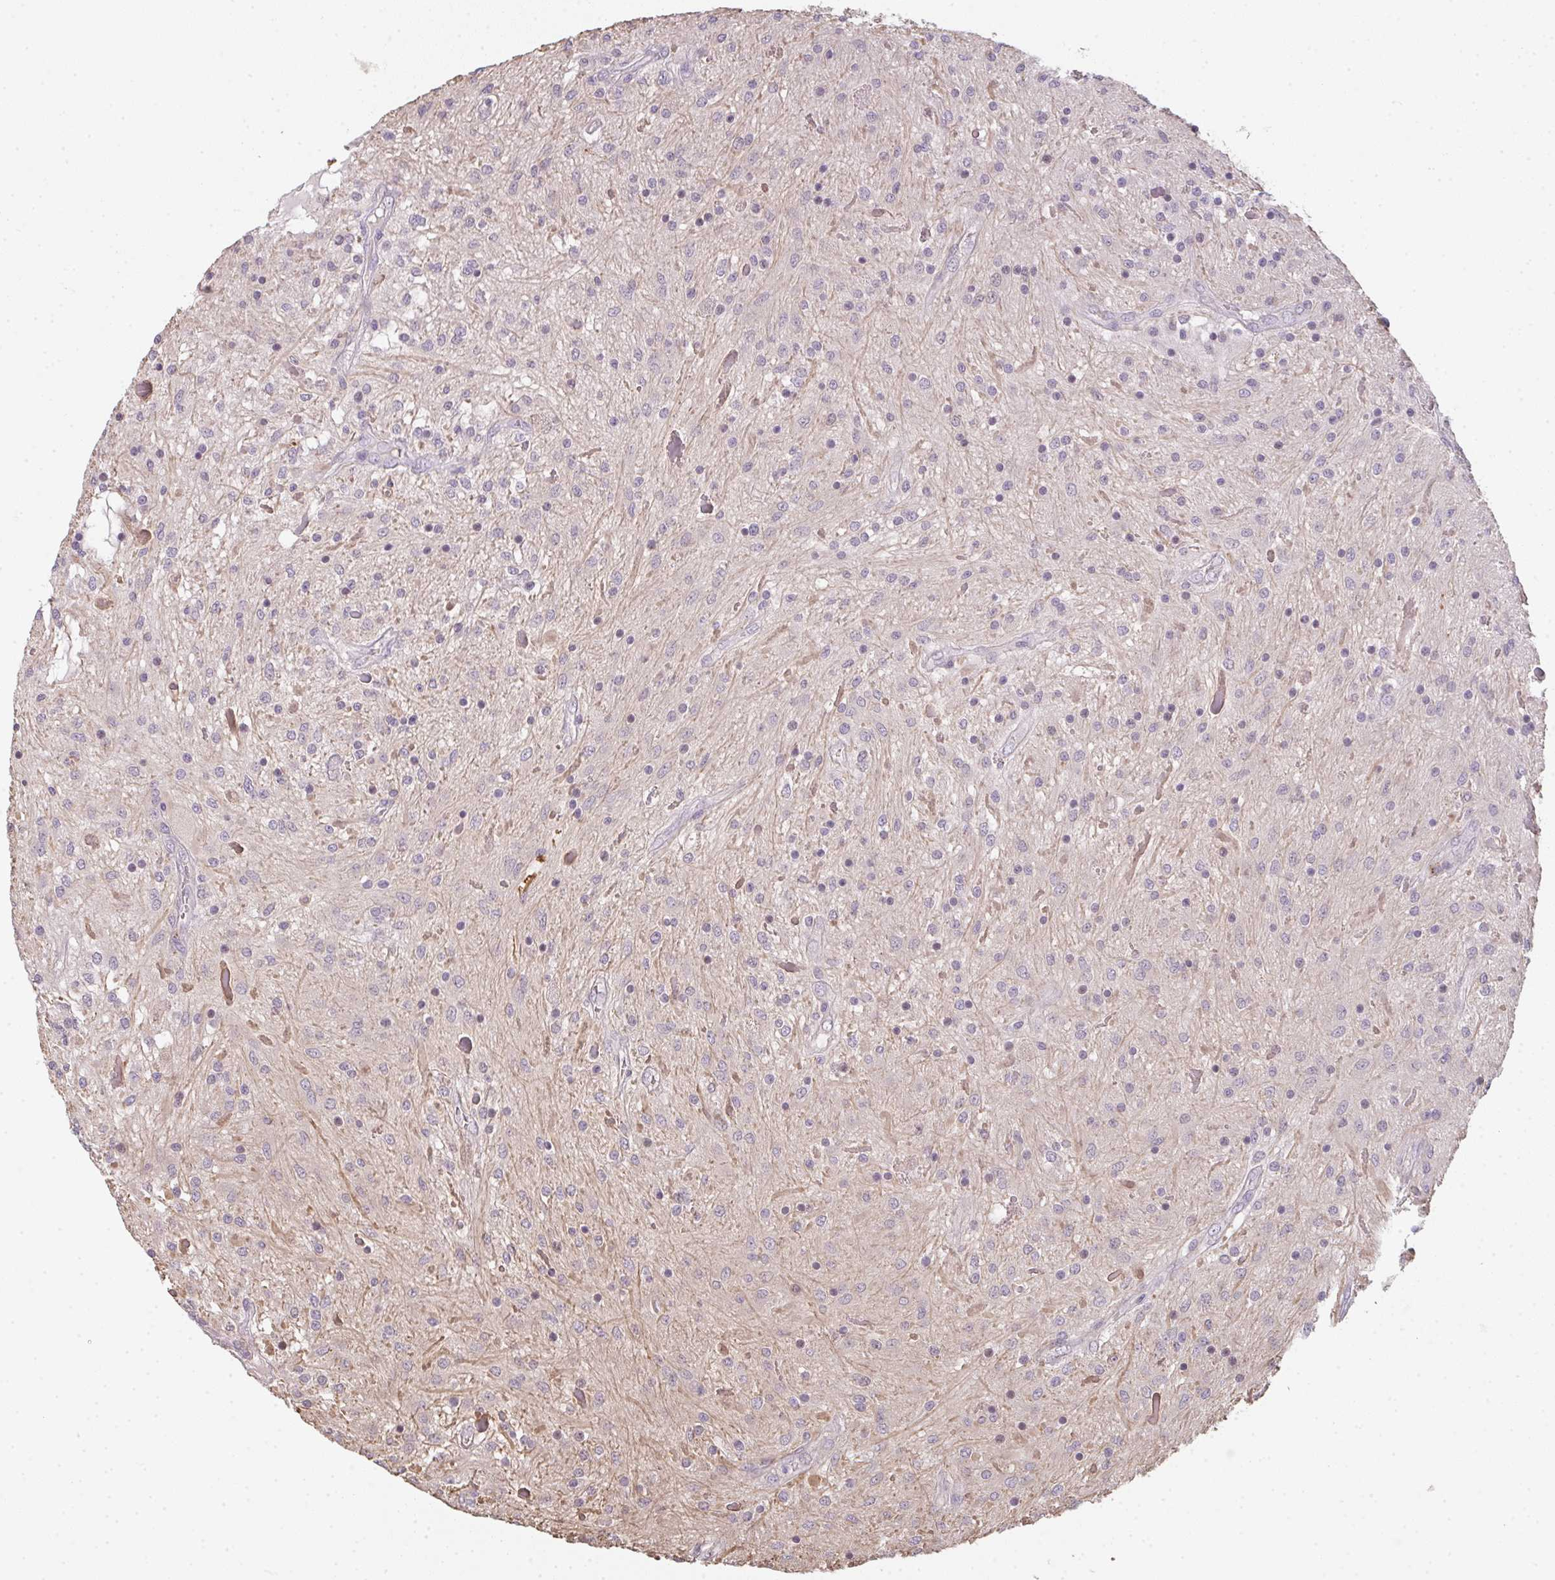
{"staining": {"intensity": "negative", "quantity": "none", "location": "none"}, "tissue": "glioma", "cell_type": "Tumor cells", "image_type": "cancer", "snomed": [{"axis": "morphology", "description": "Glioma, malignant, Low grade"}, {"axis": "topography", "description": "Cerebellum"}], "caption": "Tumor cells show no significant protein positivity in low-grade glioma (malignant).", "gene": "TMEM237", "patient": {"sex": "female", "age": 14}}